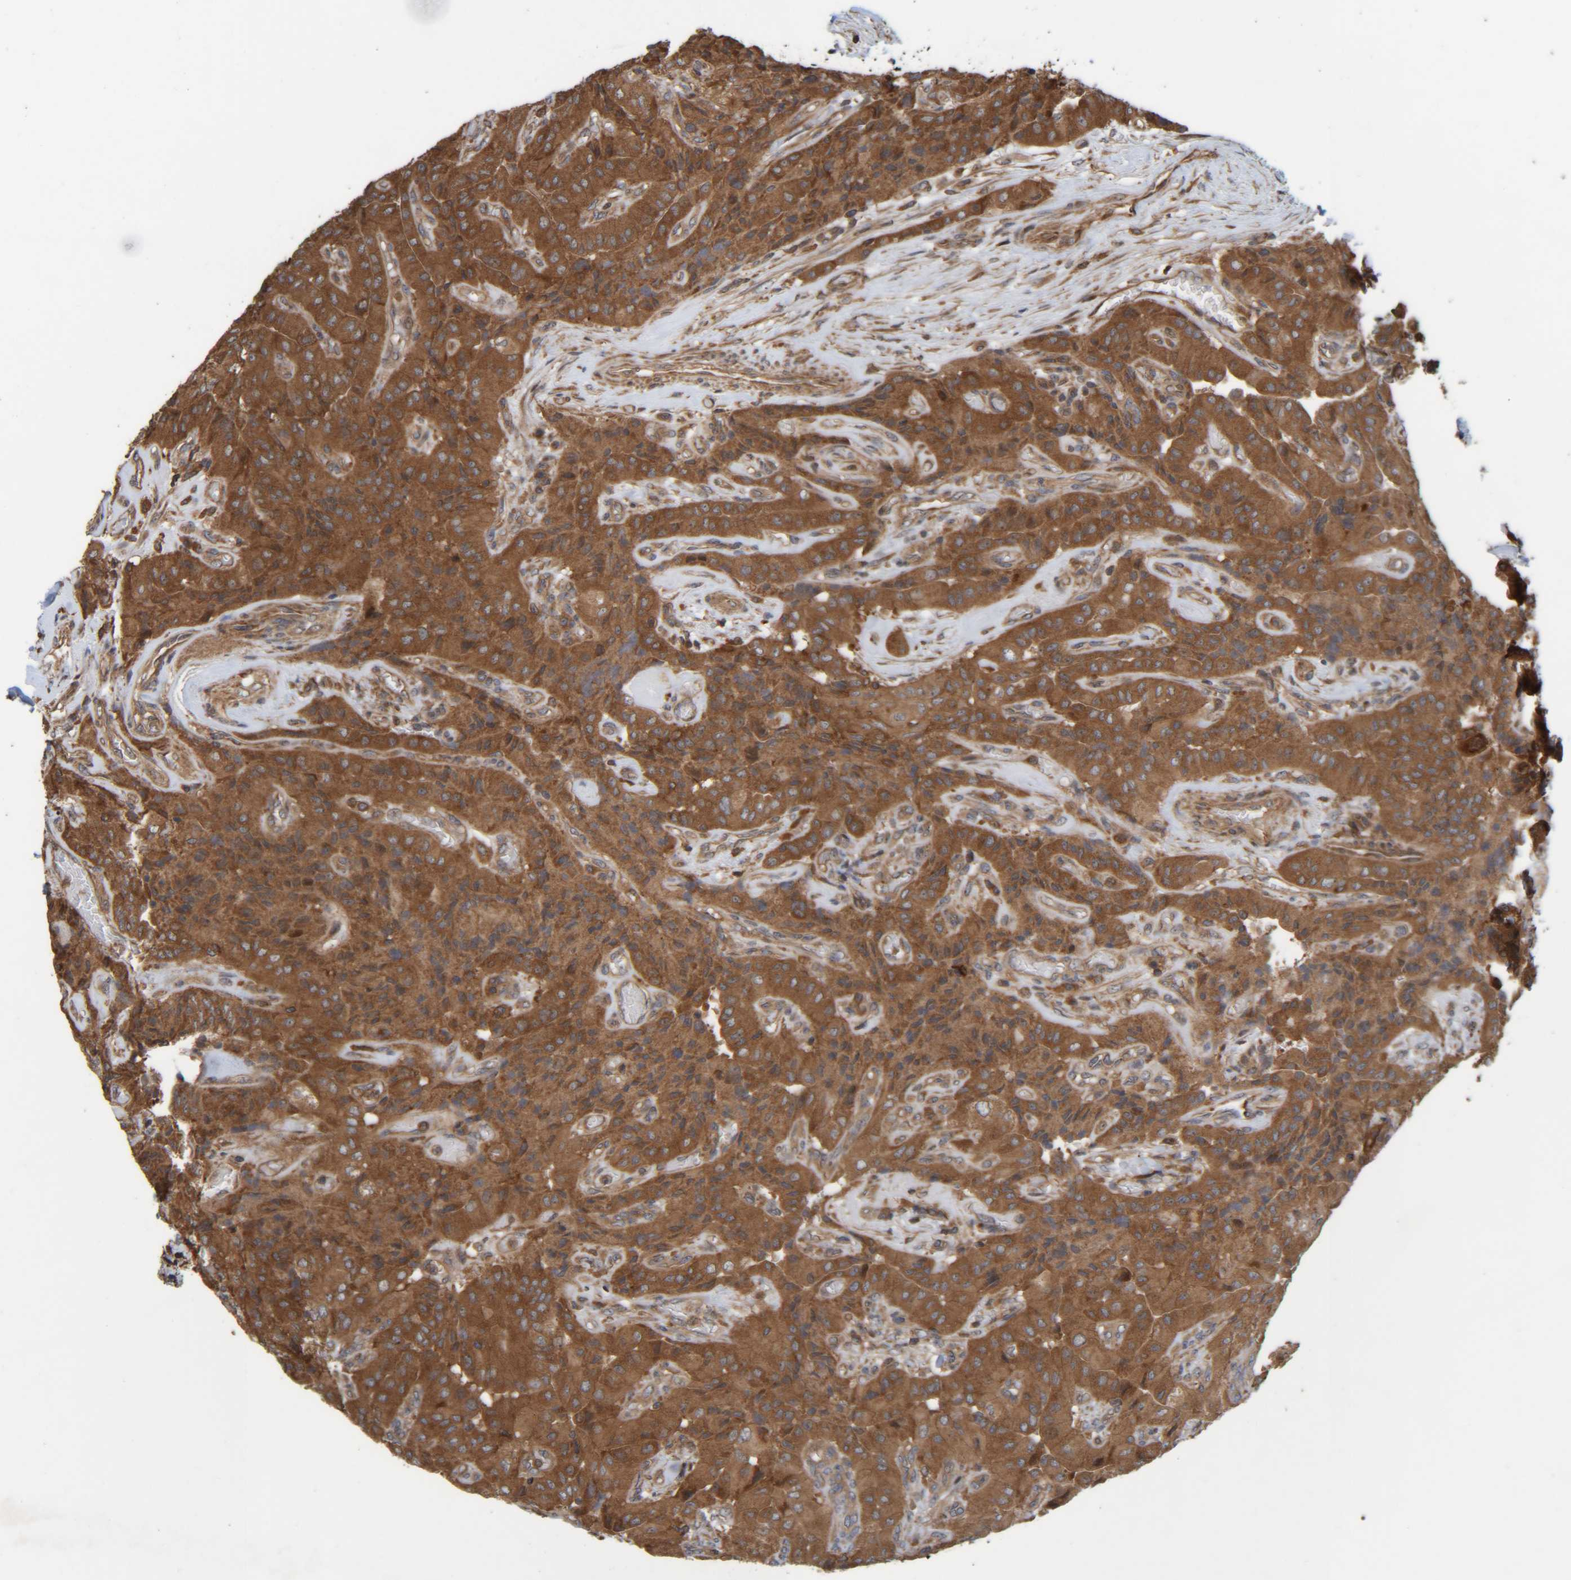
{"staining": {"intensity": "strong", "quantity": ">75%", "location": "cytoplasmic/membranous"}, "tissue": "thyroid cancer", "cell_type": "Tumor cells", "image_type": "cancer", "snomed": [{"axis": "morphology", "description": "Papillary adenocarcinoma, NOS"}, {"axis": "topography", "description": "Thyroid gland"}], "caption": "A high-resolution photomicrograph shows immunohistochemistry (IHC) staining of thyroid cancer, which reveals strong cytoplasmic/membranous positivity in about >75% of tumor cells.", "gene": "CCDC57", "patient": {"sex": "female", "age": 59}}